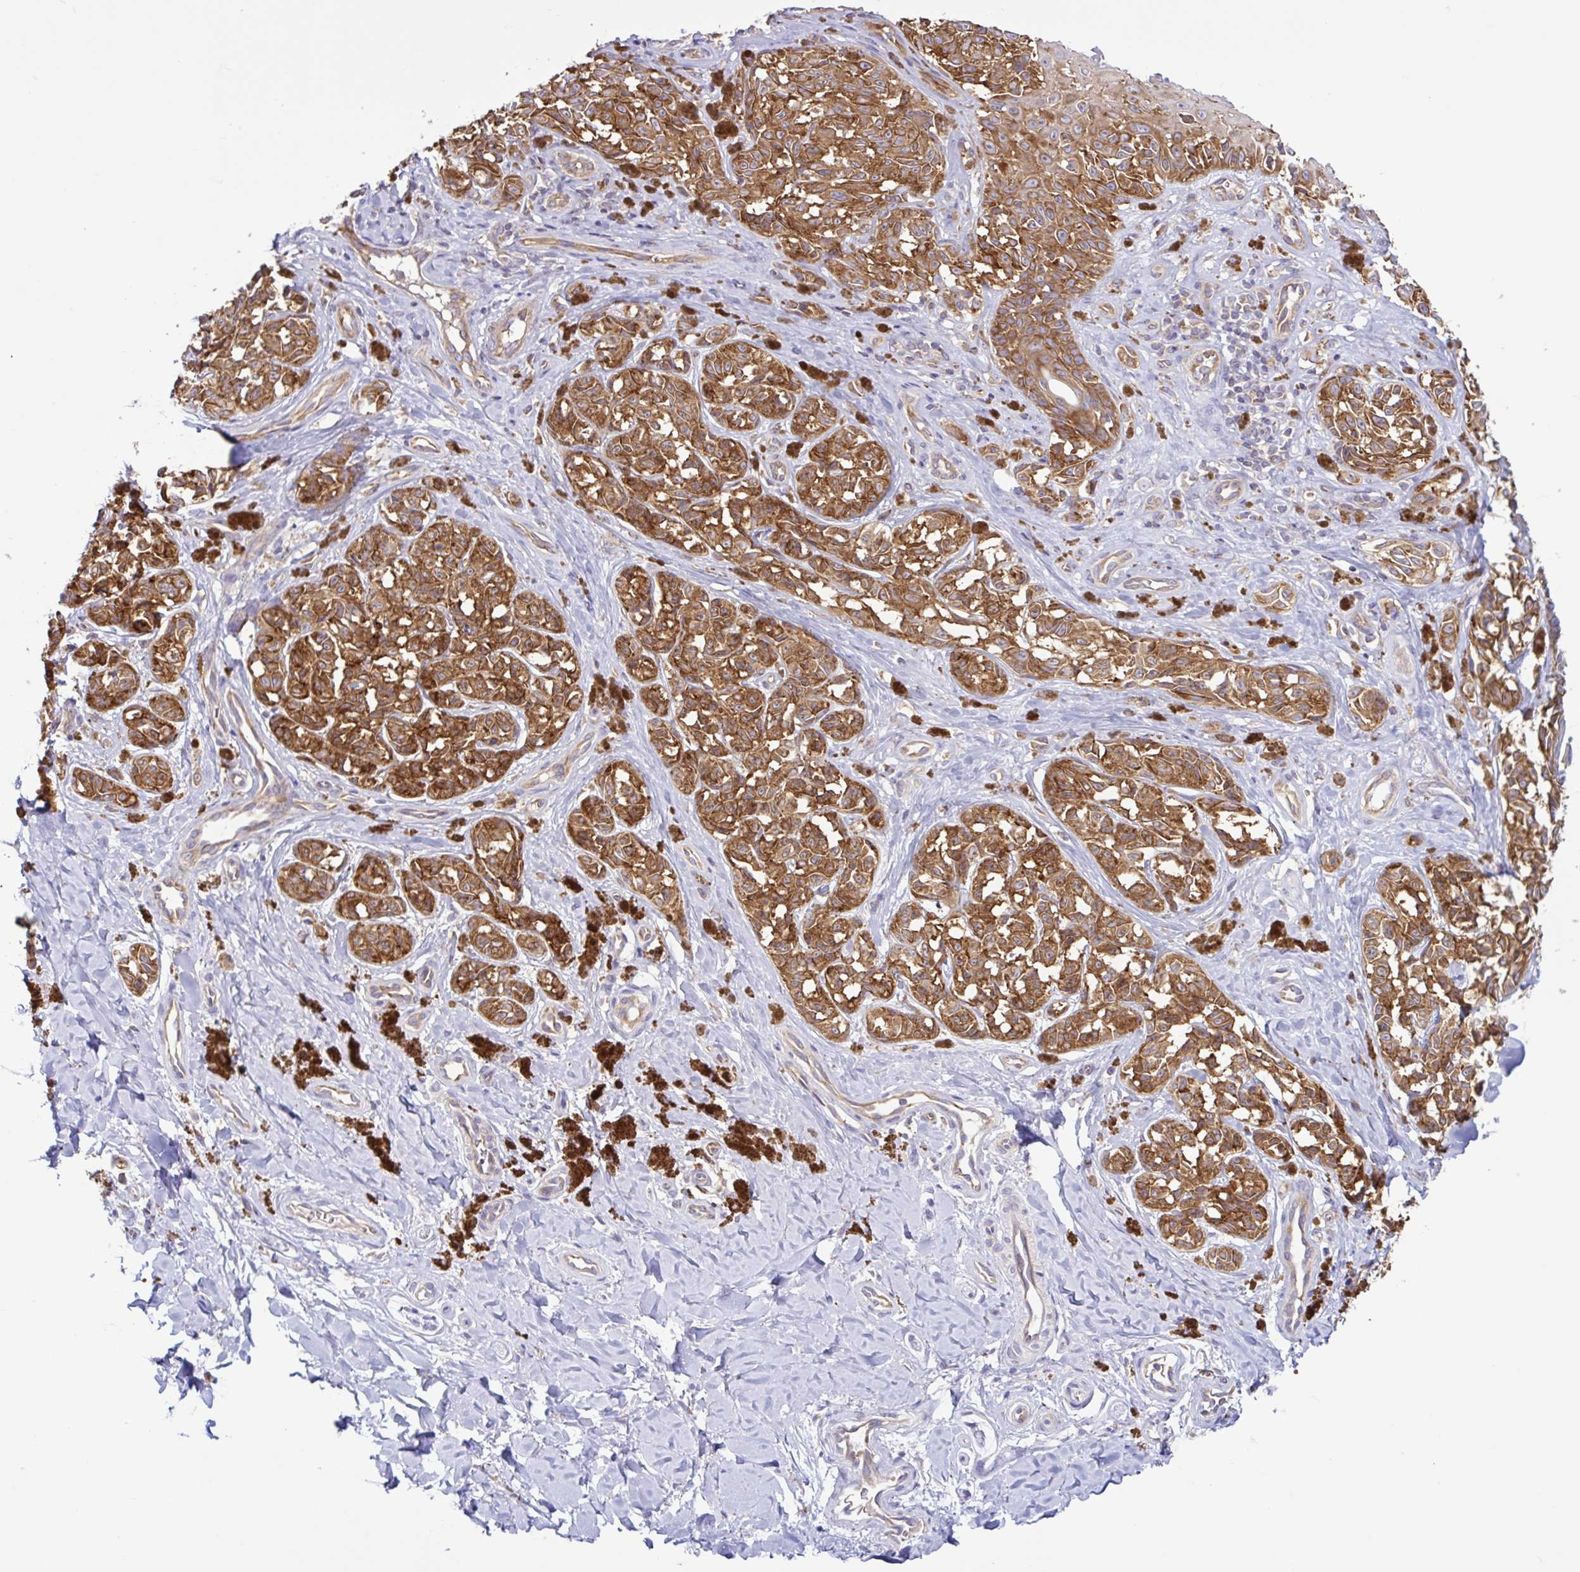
{"staining": {"intensity": "strong", "quantity": ">75%", "location": "cytoplasmic/membranous"}, "tissue": "melanoma", "cell_type": "Tumor cells", "image_type": "cancer", "snomed": [{"axis": "morphology", "description": "Malignant melanoma, NOS"}, {"axis": "topography", "description": "Skin"}], "caption": "Strong cytoplasmic/membranous protein positivity is appreciated in about >75% of tumor cells in malignant melanoma.", "gene": "LARS1", "patient": {"sex": "female", "age": 65}}